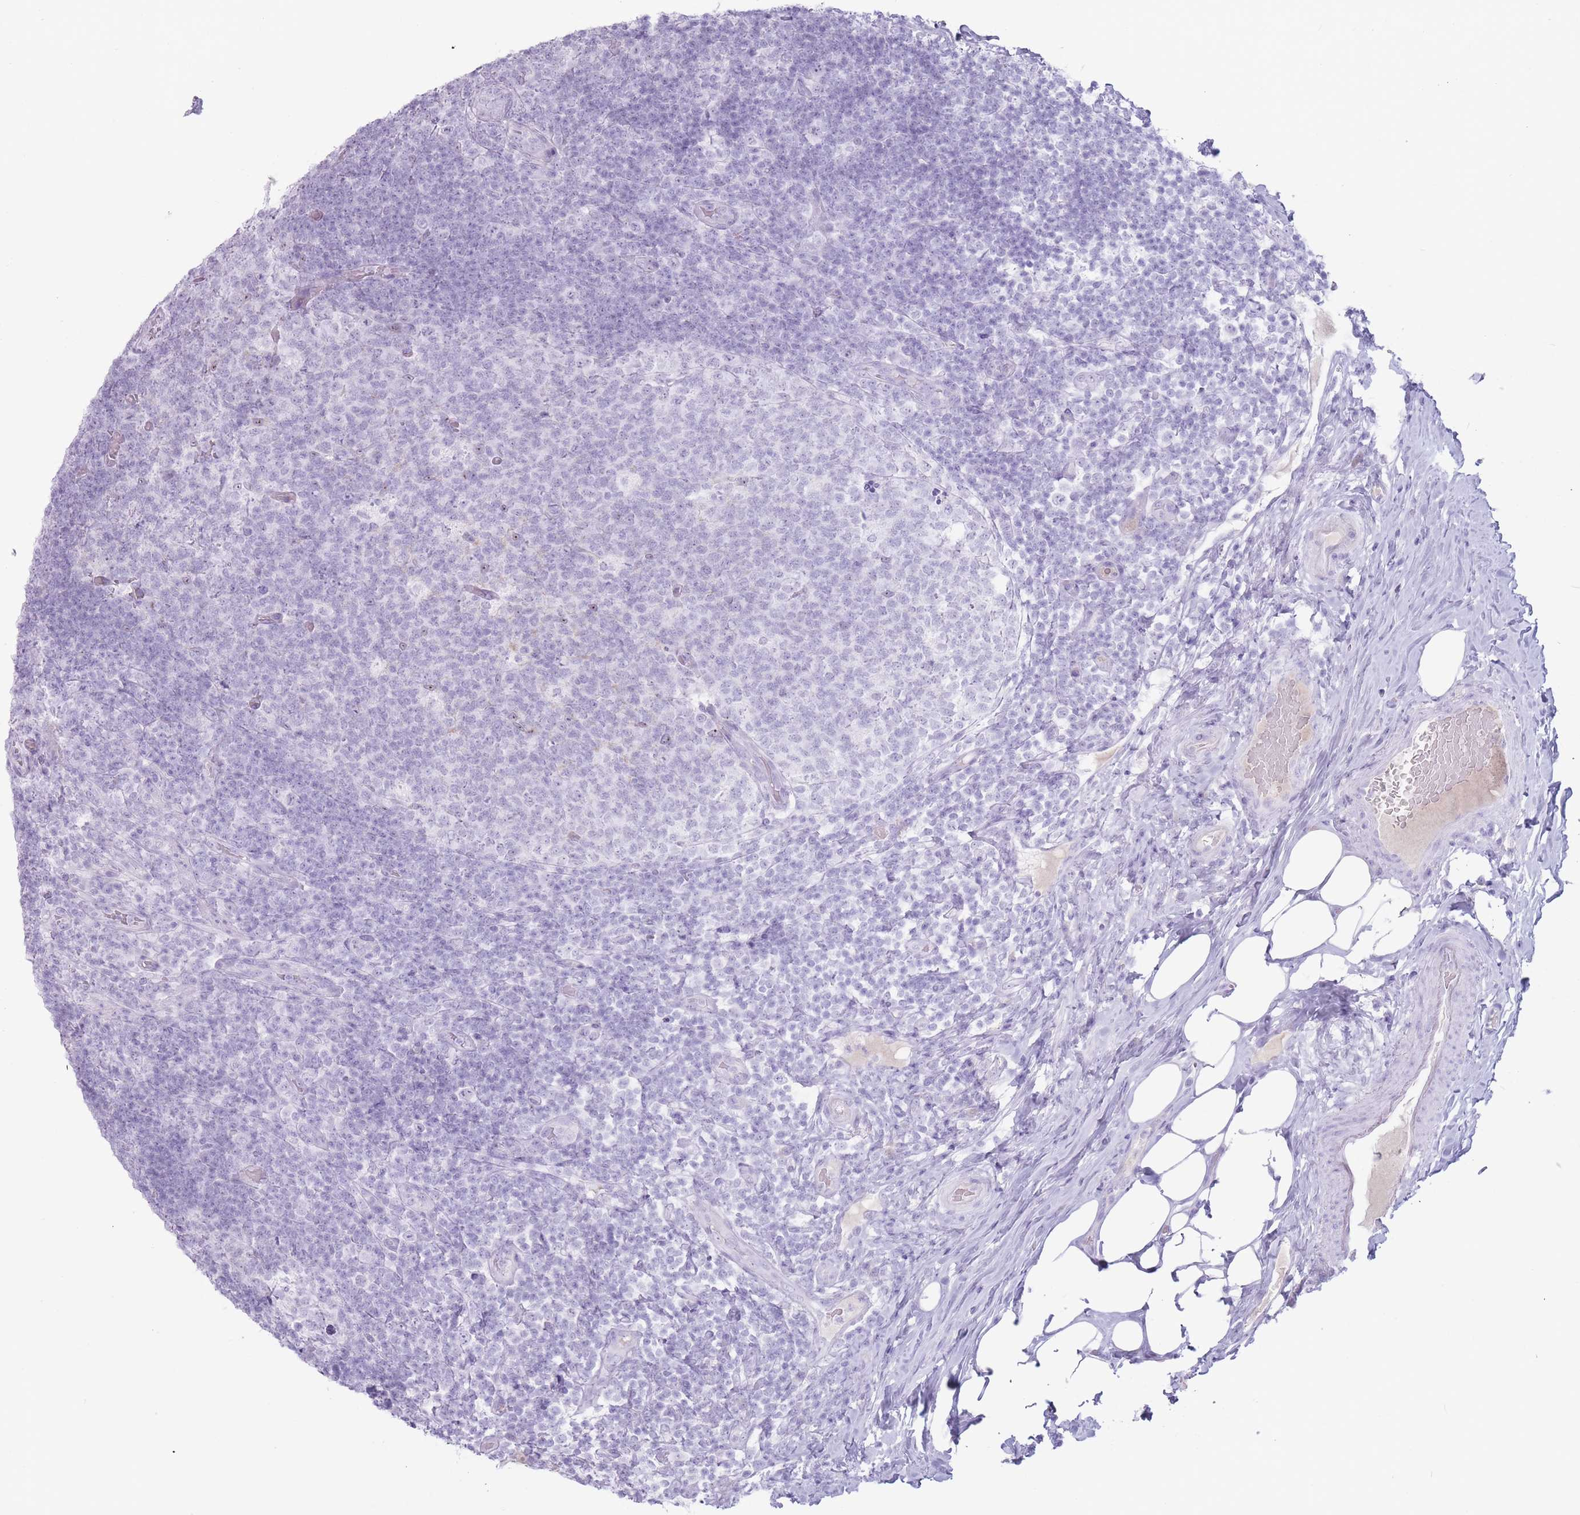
{"staining": {"intensity": "negative", "quantity": "none", "location": "none"}, "tissue": "appendix", "cell_type": "Glandular cells", "image_type": "normal", "snomed": [{"axis": "morphology", "description": "Normal tissue, NOS"}, {"axis": "topography", "description": "Appendix"}], "caption": "Immunohistochemistry photomicrograph of unremarkable appendix stained for a protein (brown), which demonstrates no staining in glandular cells. (Brightfield microscopy of DAB IHC at high magnification).", "gene": "PNMA3", "patient": {"sex": "female", "age": 43}}